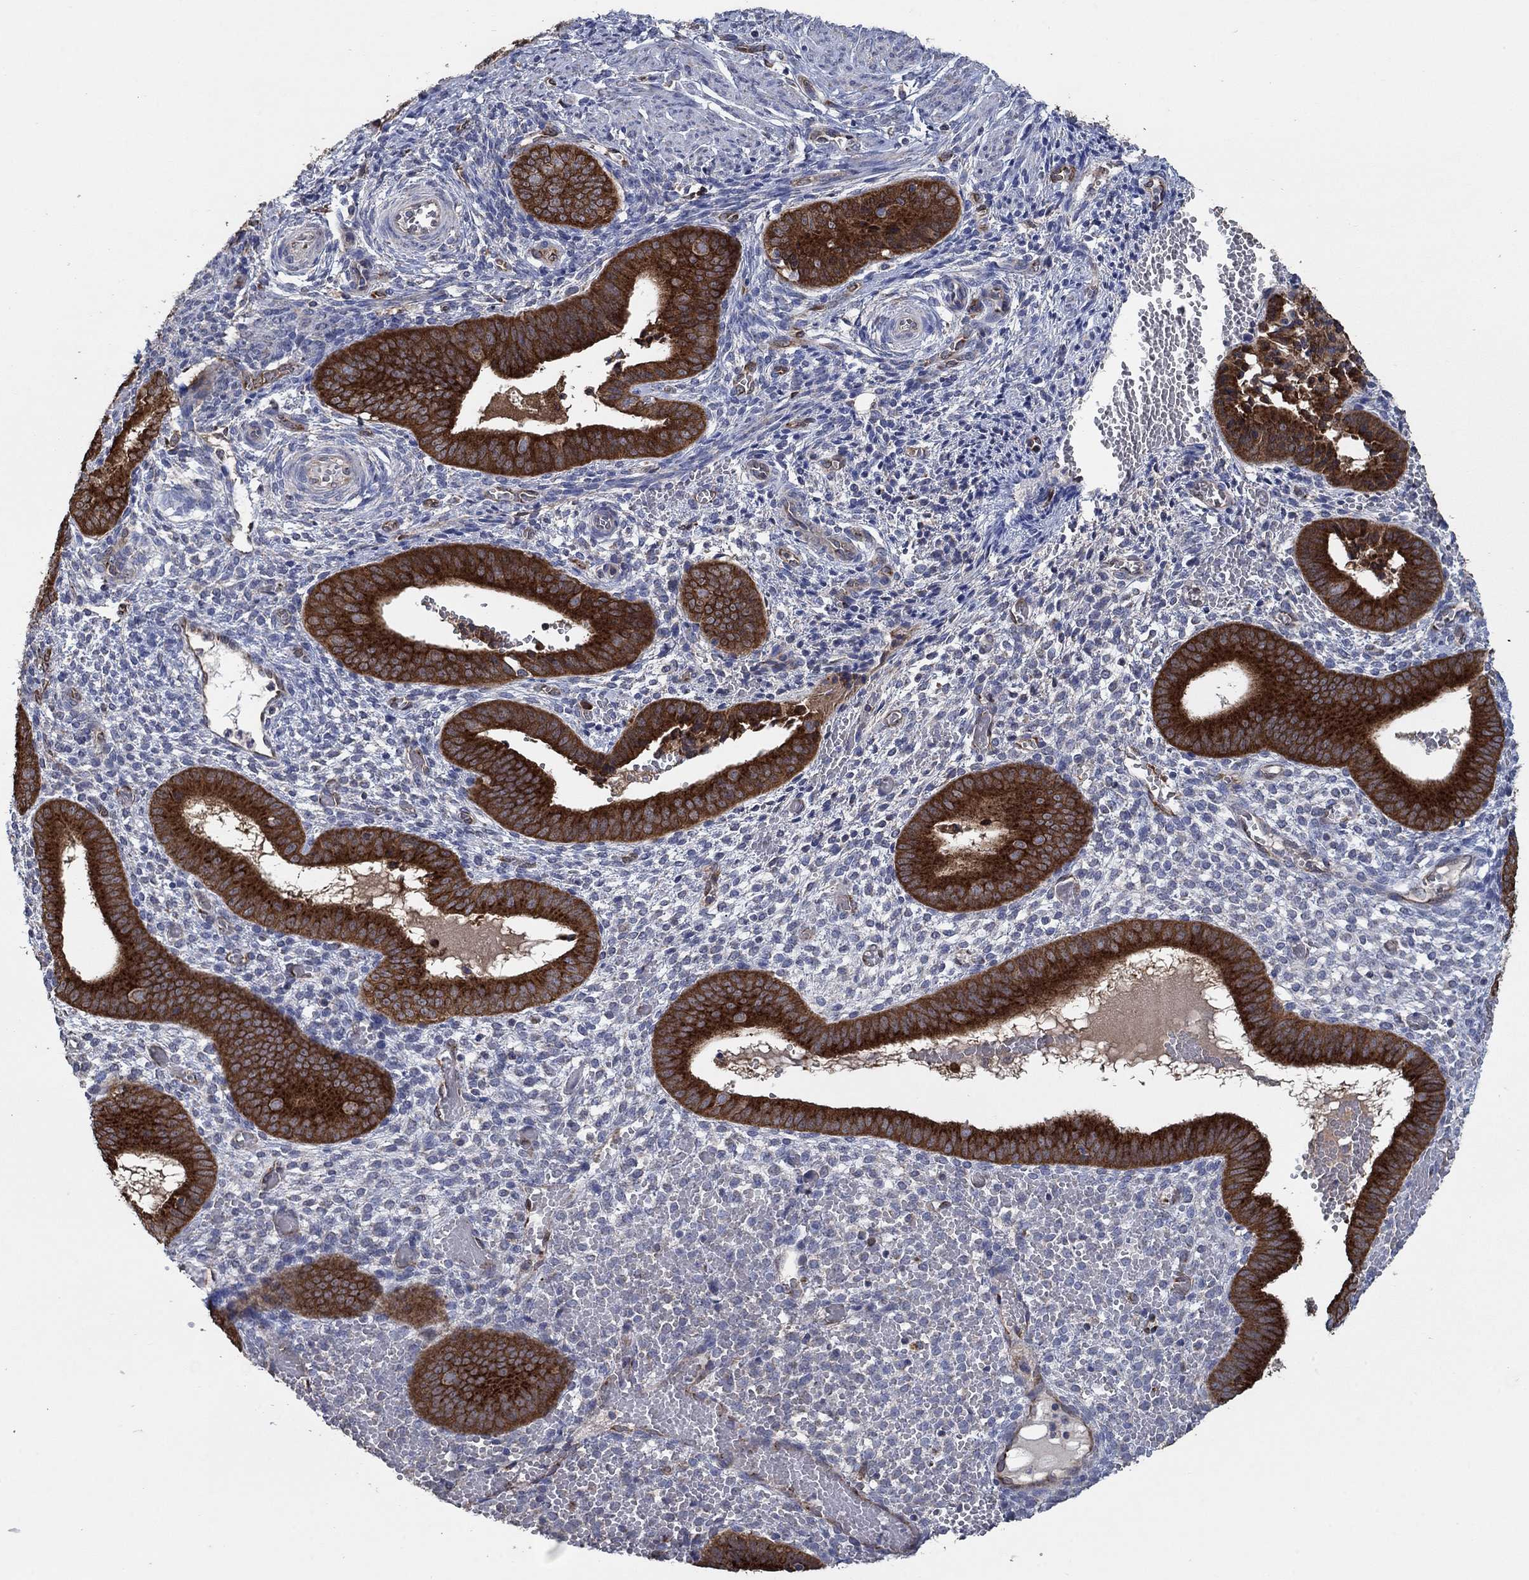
{"staining": {"intensity": "negative", "quantity": "none", "location": "none"}, "tissue": "endometrium", "cell_type": "Cells in endometrial stroma", "image_type": "normal", "snomed": [{"axis": "morphology", "description": "Normal tissue, NOS"}, {"axis": "topography", "description": "Endometrium"}], "caption": "Micrograph shows no protein expression in cells in endometrial stroma of unremarkable endometrium.", "gene": "HID1", "patient": {"sex": "female", "age": 42}}